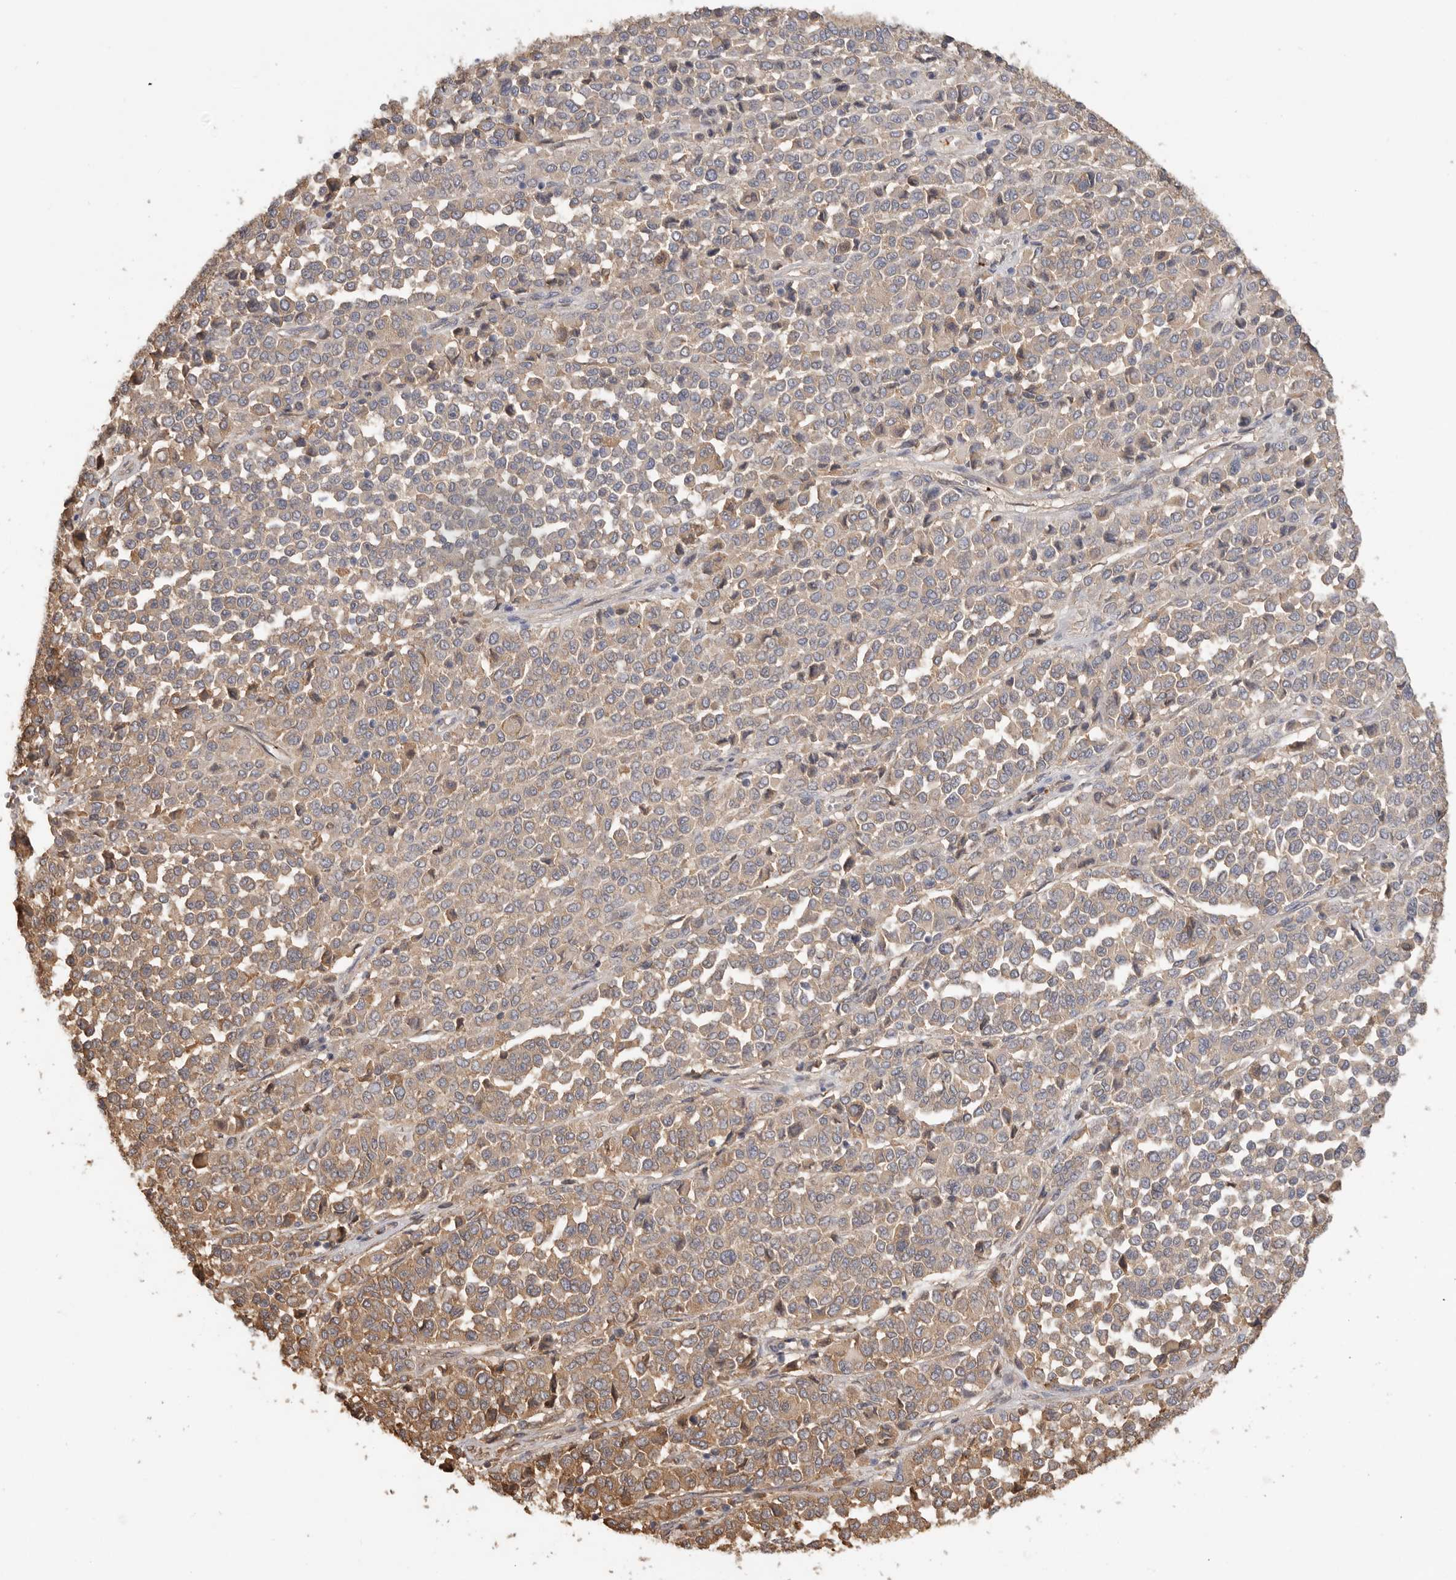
{"staining": {"intensity": "weak", "quantity": ">75%", "location": "cytoplasmic/membranous"}, "tissue": "melanoma", "cell_type": "Tumor cells", "image_type": "cancer", "snomed": [{"axis": "morphology", "description": "Malignant melanoma, Metastatic site"}, {"axis": "topography", "description": "Pancreas"}], "caption": "High-magnification brightfield microscopy of melanoma stained with DAB (brown) and counterstained with hematoxylin (blue). tumor cells exhibit weak cytoplasmic/membranous expression is appreciated in approximately>75% of cells. (Brightfield microscopy of DAB IHC at high magnification).", "gene": "CDC42BPB", "patient": {"sex": "female", "age": 30}}